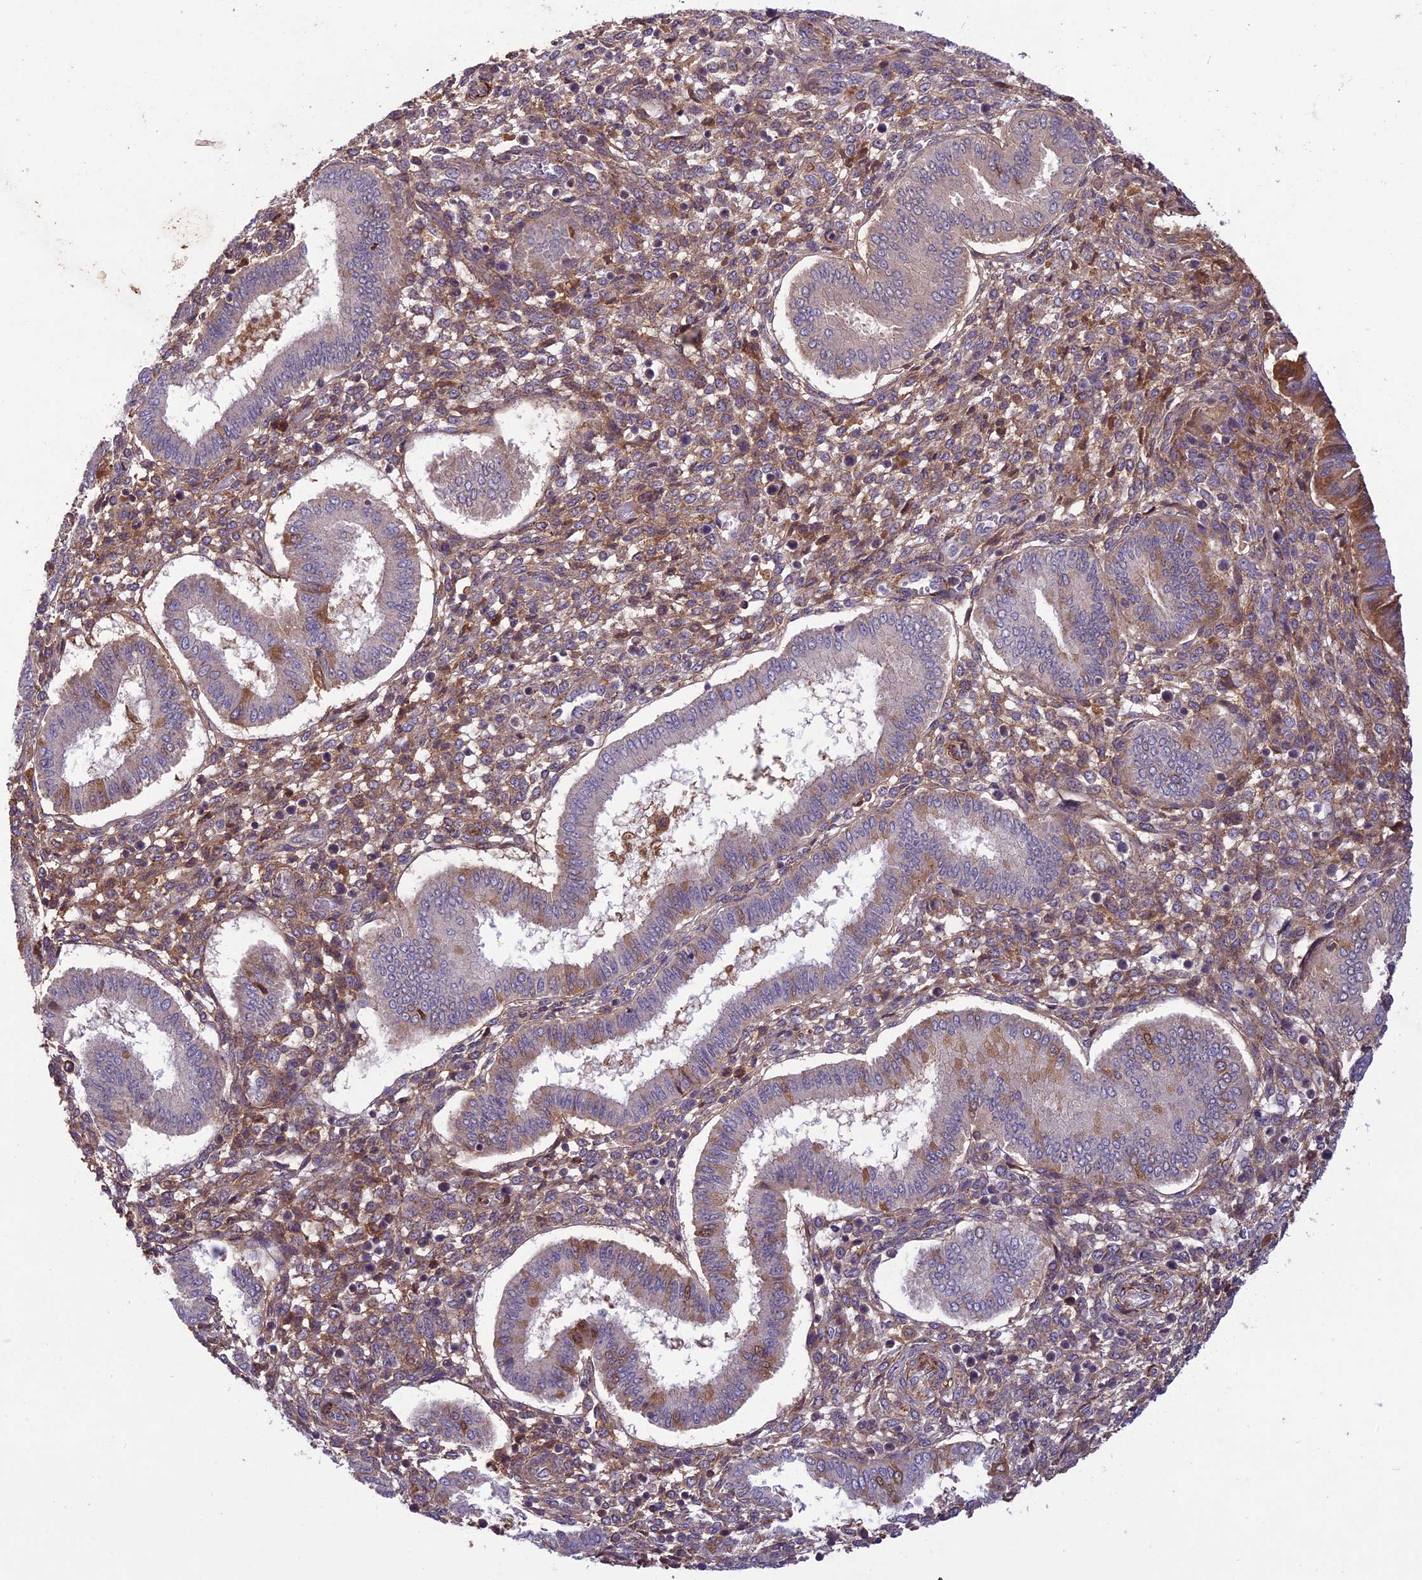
{"staining": {"intensity": "moderate", "quantity": "25%-75%", "location": "cytoplasmic/membranous"}, "tissue": "endometrium", "cell_type": "Cells in endometrial stroma", "image_type": "normal", "snomed": [{"axis": "morphology", "description": "Normal tissue, NOS"}, {"axis": "topography", "description": "Endometrium"}], "caption": "IHC photomicrograph of unremarkable human endometrium stained for a protein (brown), which demonstrates medium levels of moderate cytoplasmic/membranous positivity in approximately 25%-75% of cells in endometrial stroma.", "gene": "ADO", "patient": {"sex": "female", "age": 24}}